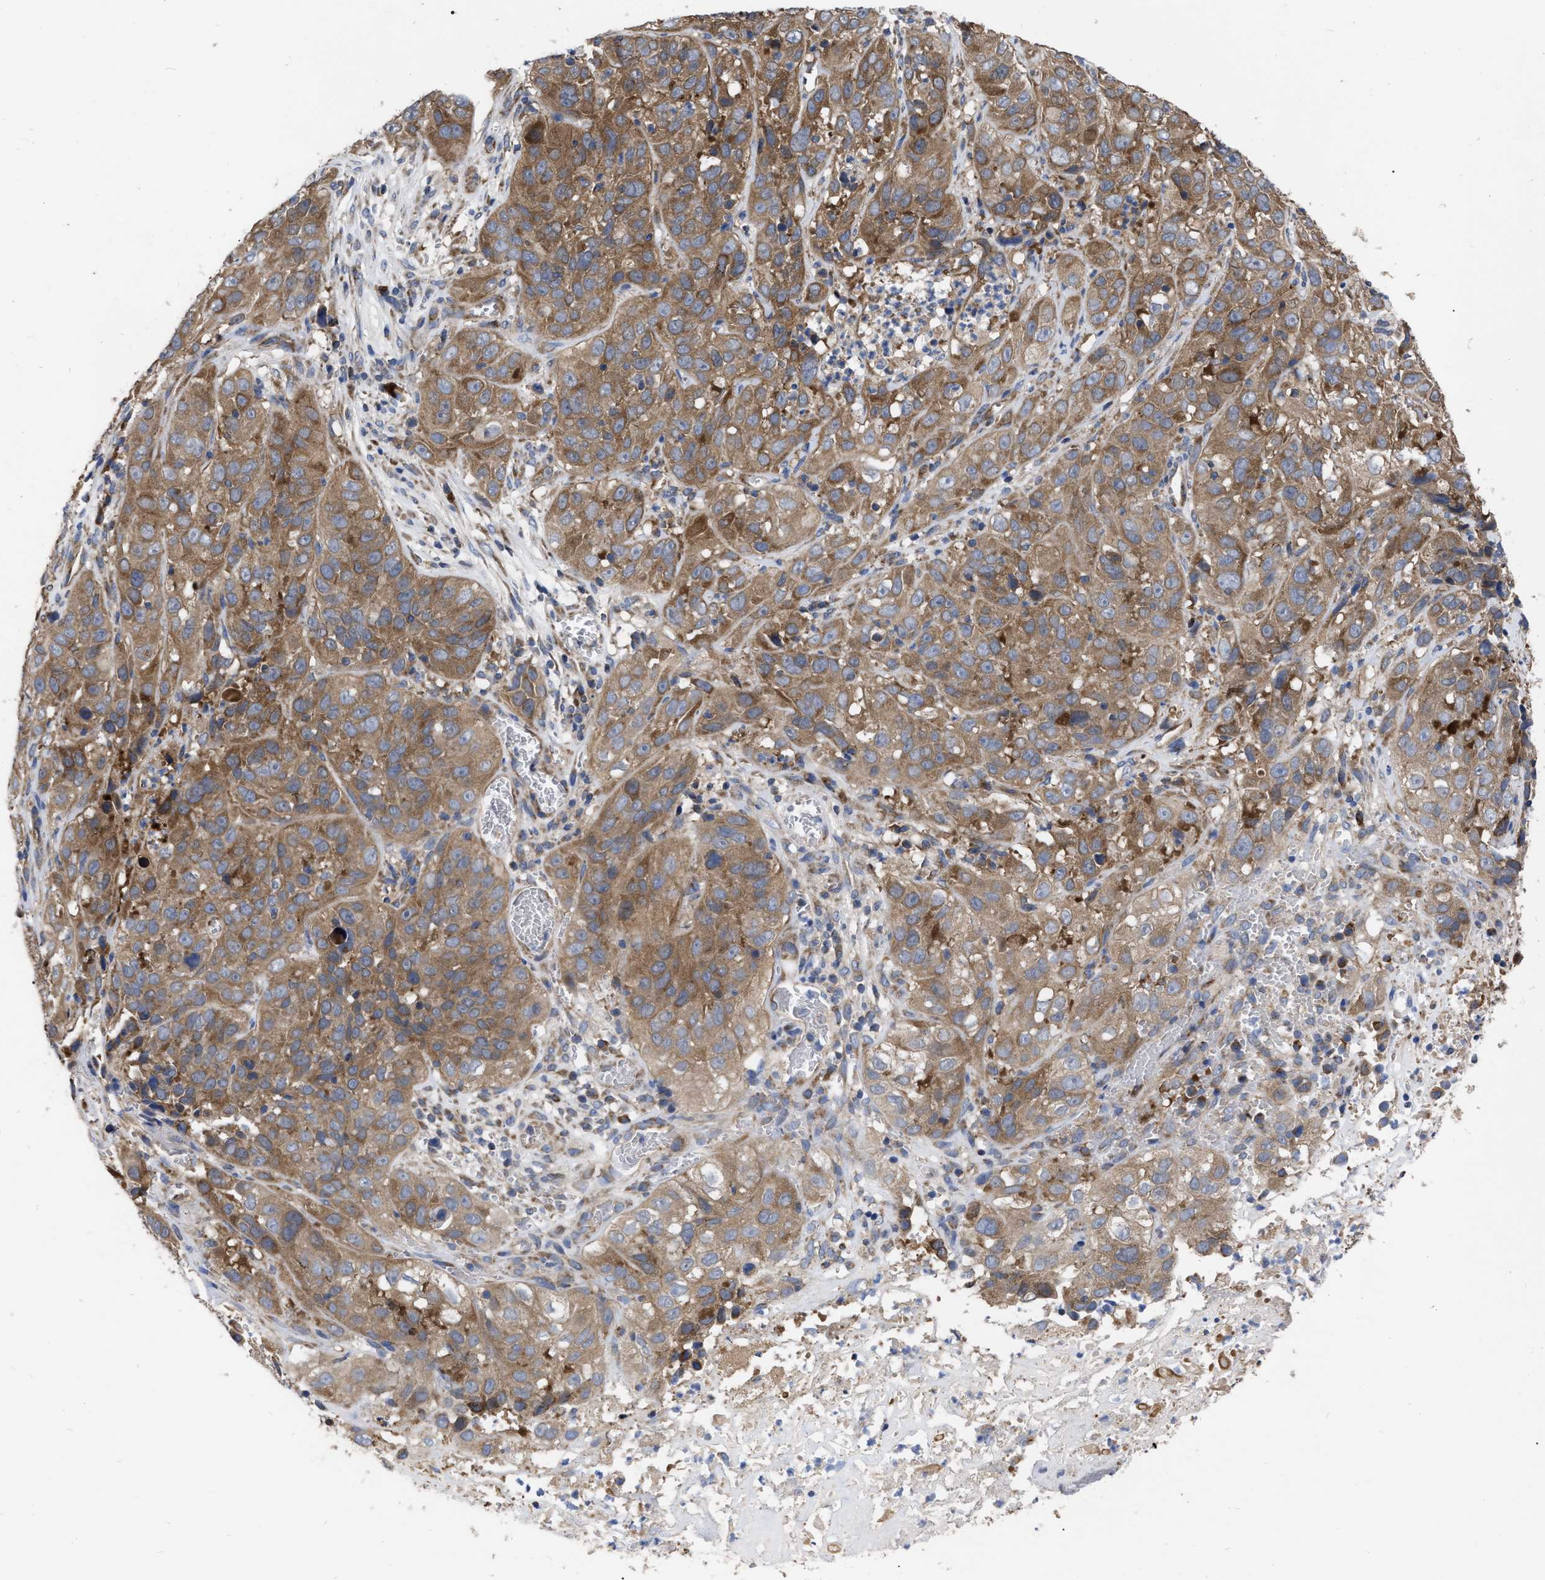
{"staining": {"intensity": "moderate", "quantity": ">75%", "location": "cytoplasmic/membranous"}, "tissue": "cervical cancer", "cell_type": "Tumor cells", "image_type": "cancer", "snomed": [{"axis": "morphology", "description": "Squamous cell carcinoma, NOS"}, {"axis": "topography", "description": "Cervix"}], "caption": "Brown immunohistochemical staining in human cervical cancer reveals moderate cytoplasmic/membranous expression in approximately >75% of tumor cells. The staining is performed using DAB (3,3'-diaminobenzidine) brown chromogen to label protein expression. The nuclei are counter-stained blue using hematoxylin.", "gene": "CDKN2C", "patient": {"sex": "female", "age": 32}}